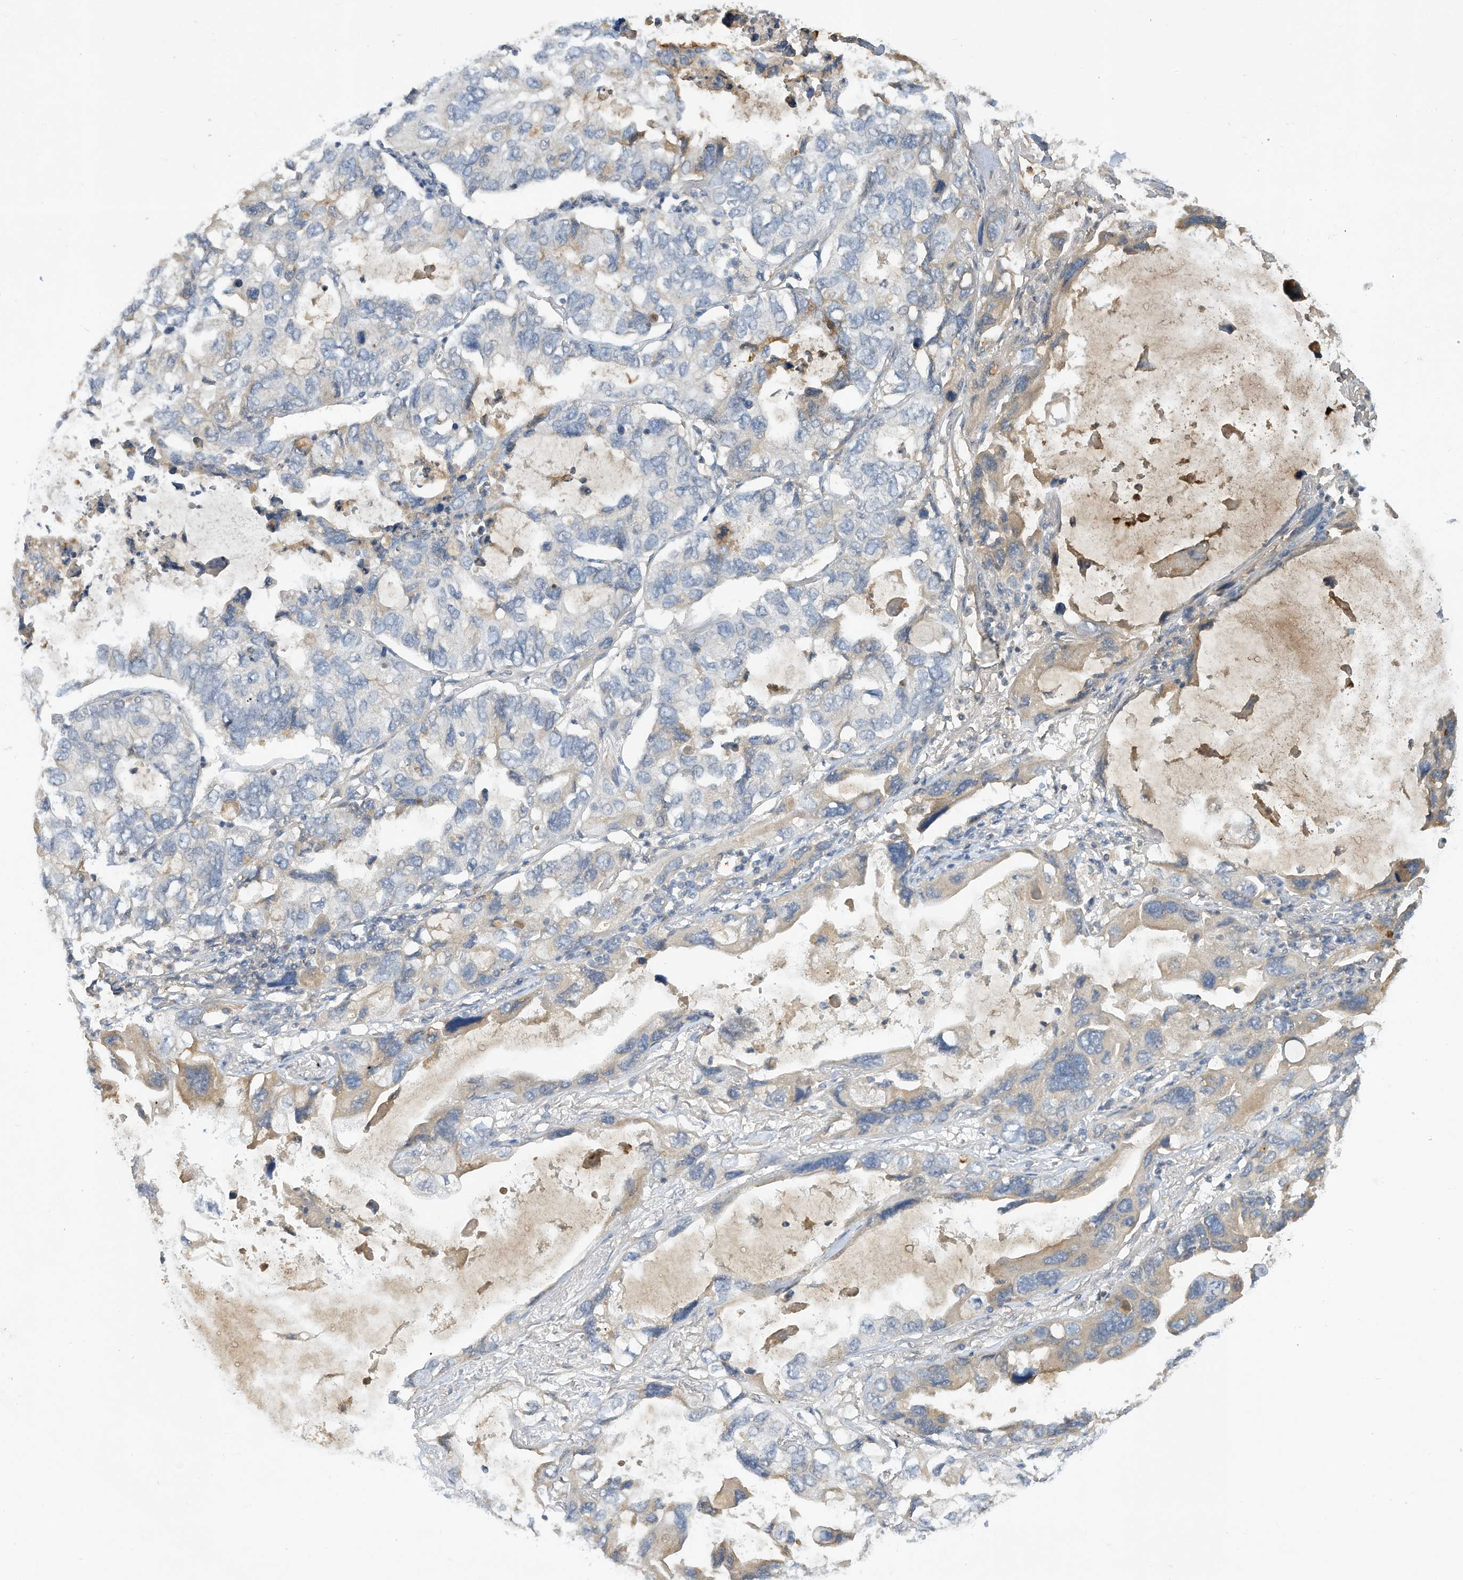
{"staining": {"intensity": "weak", "quantity": "<25%", "location": "cytoplasmic/membranous"}, "tissue": "lung cancer", "cell_type": "Tumor cells", "image_type": "cancer", "snomed": [{"axis": "morphology", "description": "Squamous cell carcinoma, NOS"}, {"axis": "topography", "description": "Lung"}], "caption": "DAB immunohistochemical staining of human lung cancer (squamous cell carcinoma) shows no significant staining in tumor cells.", "gene": "HAS3", "patient": {"sex": "female", "age": 73}}